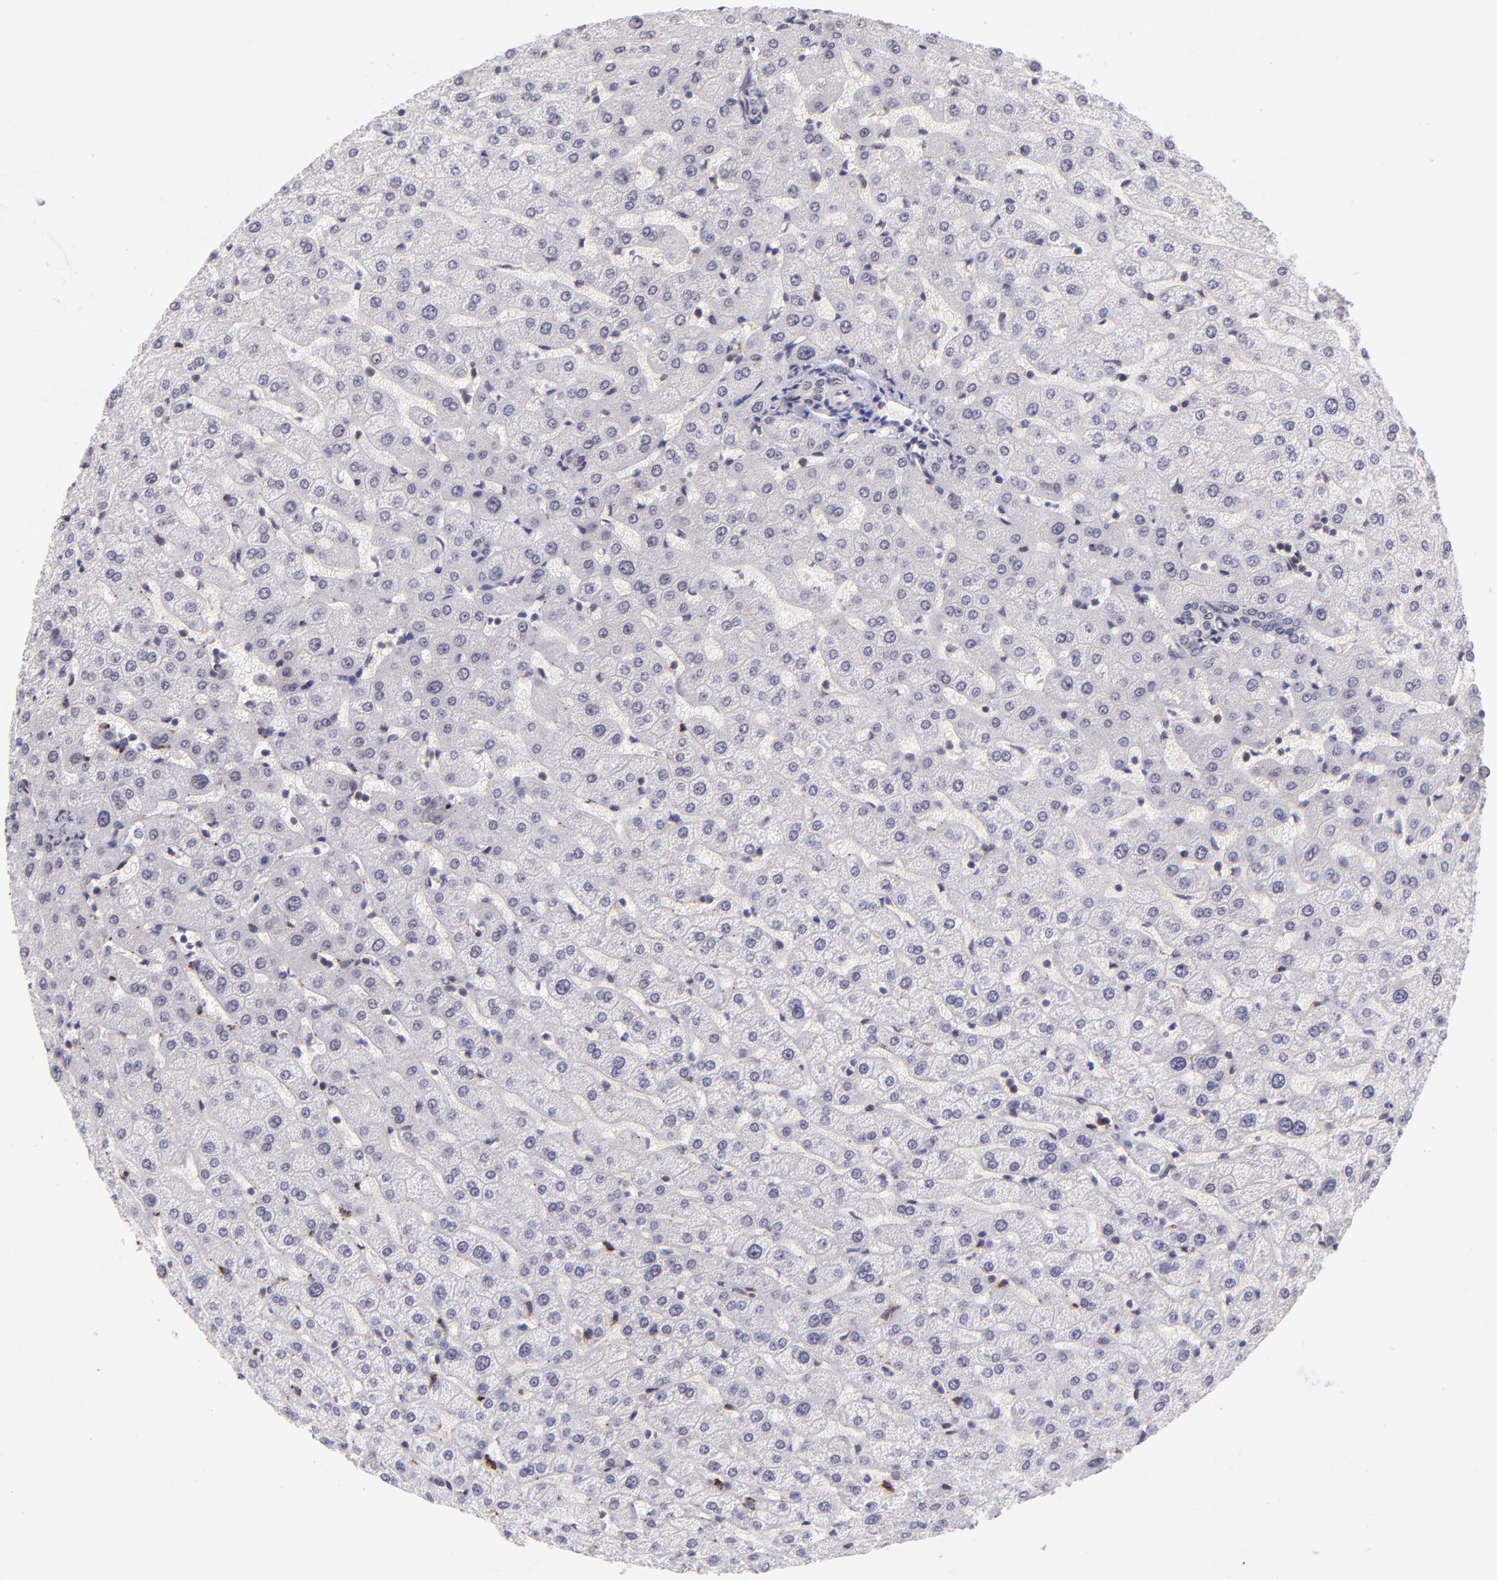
{"staining": {"intensity": "negative", "quantity": "none", "location": "none"}, "tissue": "liver", "cell_type": "Cholangiocytes", "image_type": "normal", "snomed": [{"axis": "morphology", "description": "Normal tissue, NOS"}, {"axis": "morphology", "description": "Fibrosis, NOS"}, {"axis": "topography", "description": "Liver"}], "caption": "High power microscopy micrograph of an immunohistochemistry (IHC) image of benign liver, revealing no significant positivity in cholangiocytes.", "gene": "SOX6", "patient": {"sex": "female", "age": 29}}